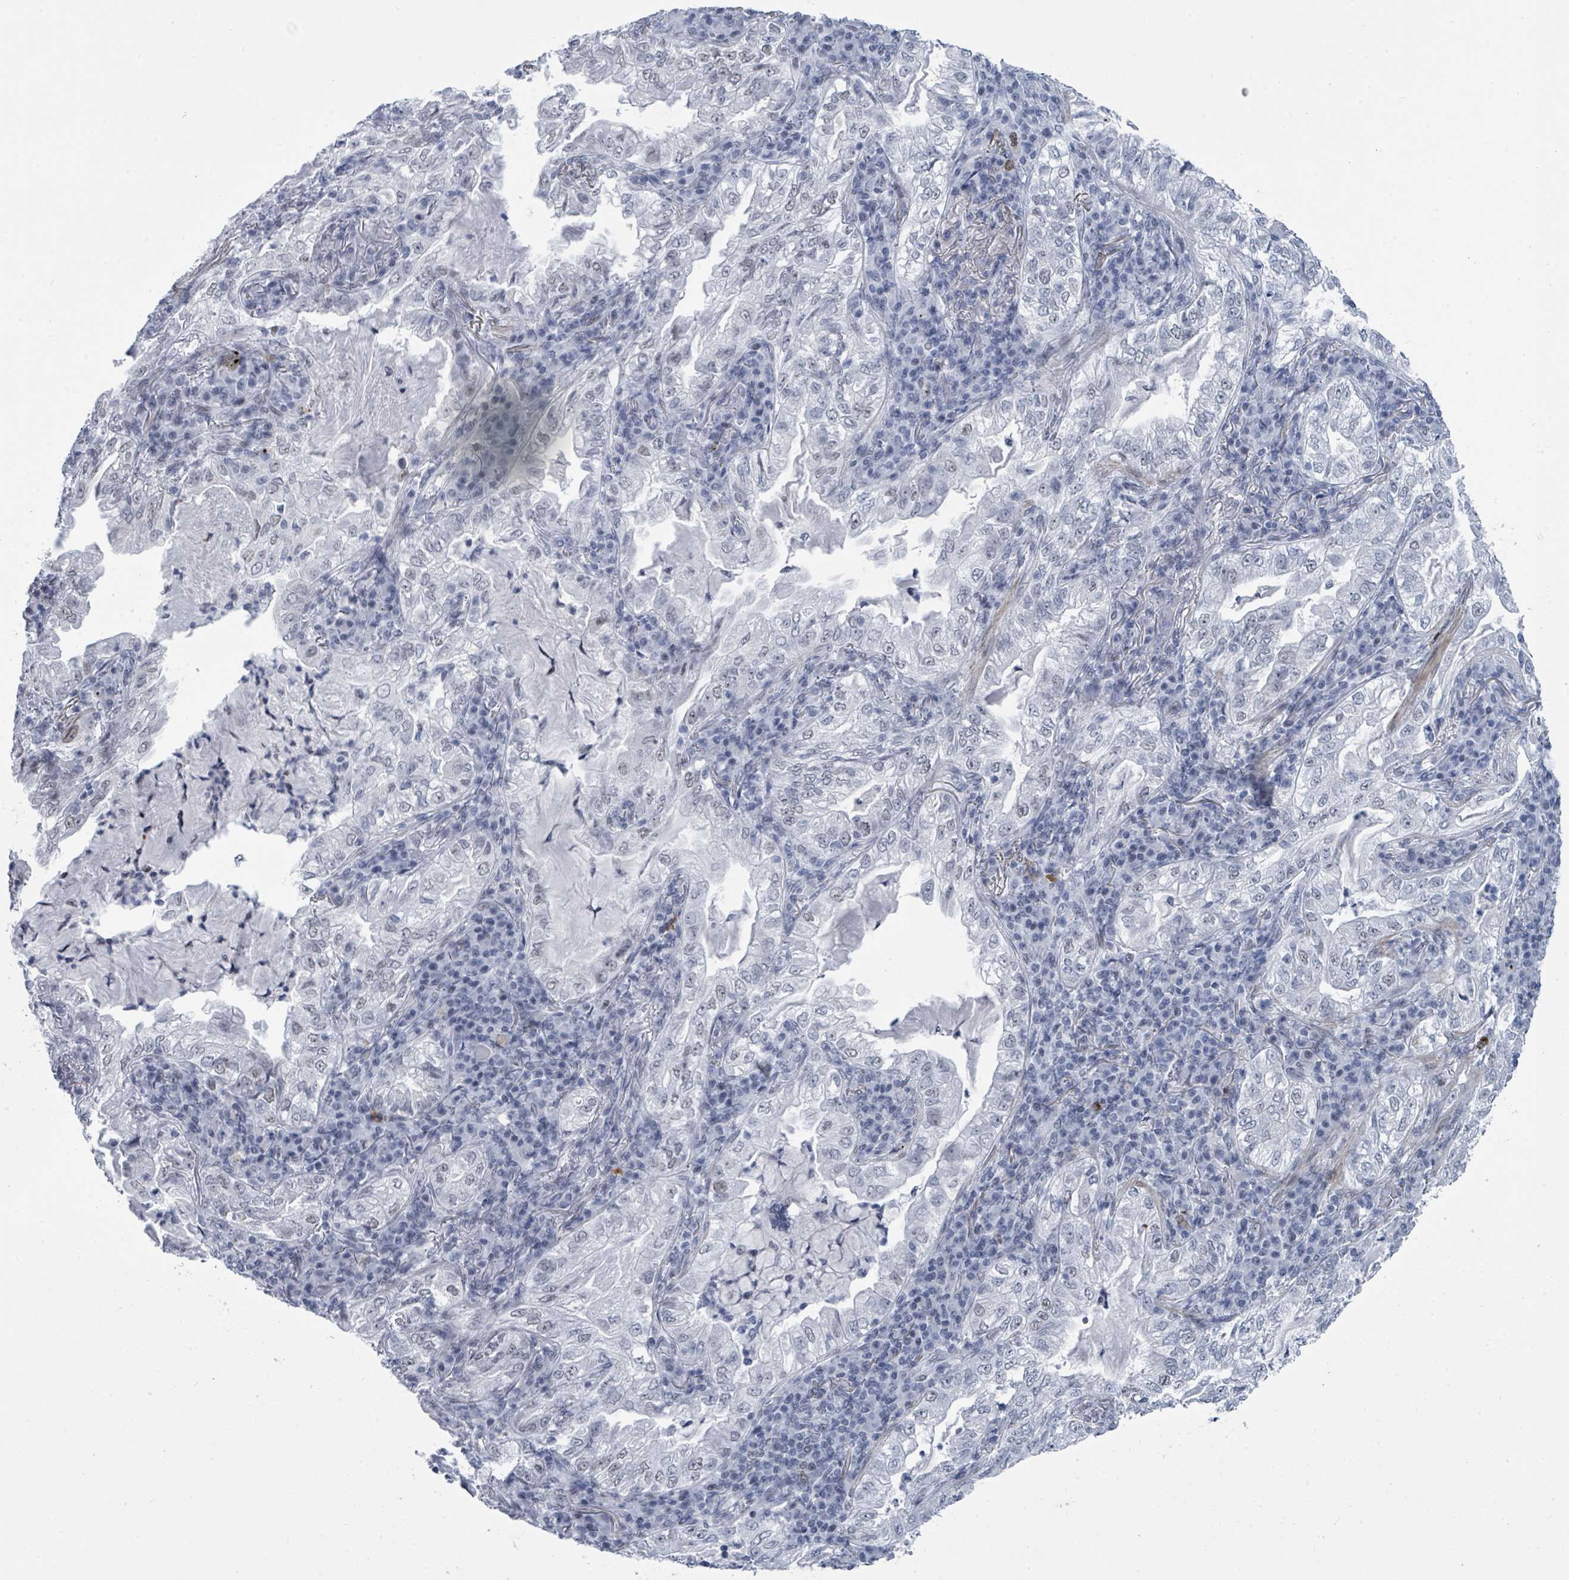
{"staining": {"intensity": "negative", "quantity": "none", "location": "none"}, "tissue": "lung cancer", "cell_type": "Tumor cells", "image_type": "cancer", "snomed": [{"axis": "morphology", "description": "Adenocarcinoma, NOS"}, {"axis": "topography", "description": "Lung"}], "caption": "Image shows no protein positivity in tumor cells of lung cancer tissue. (DAB immunohistochemistry (IHC), high magnification).", "gene": "CT45A5", "patient": {"sex": "female", "age": 73}}